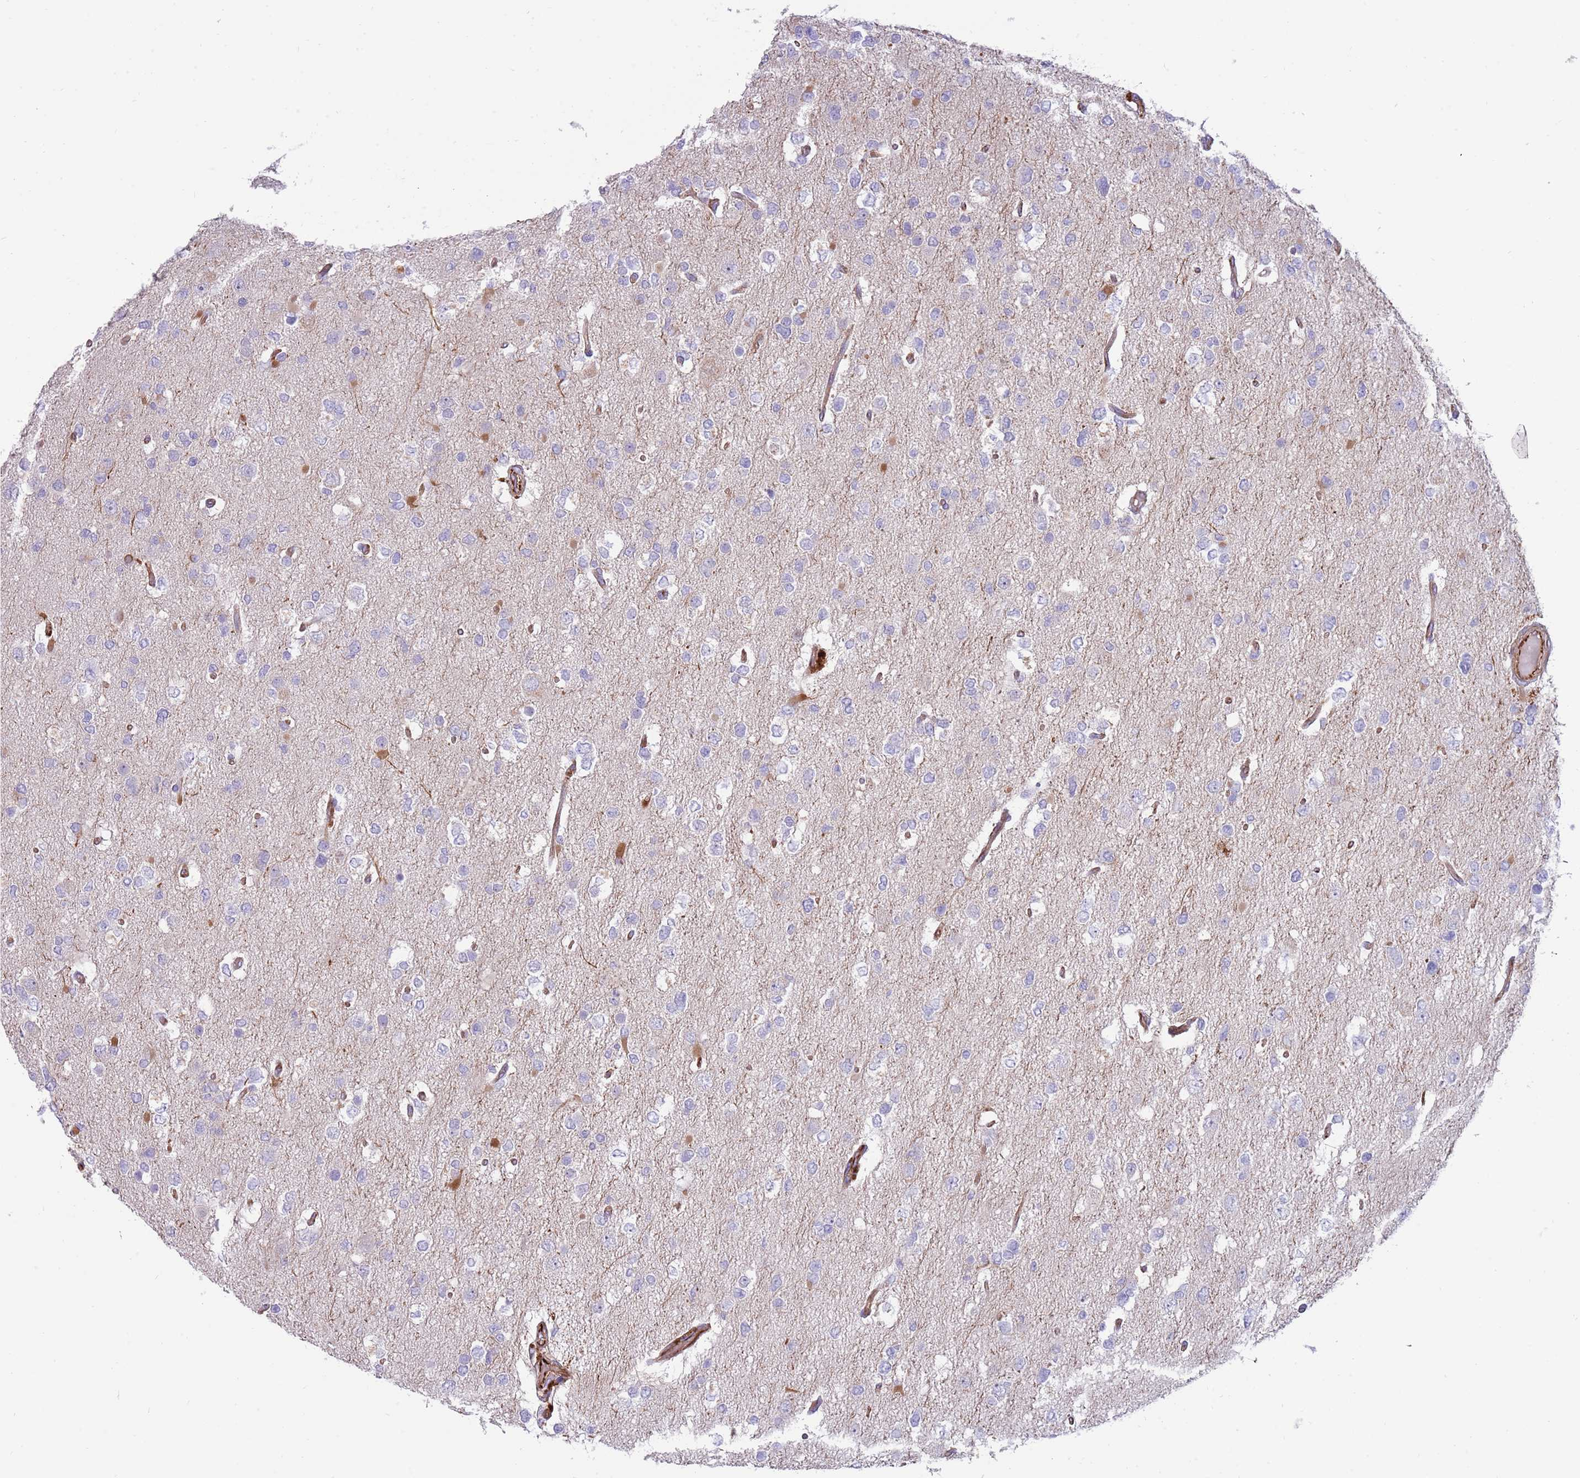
{"staining": {"intensity": "negative", "quantity": "none", "location": "none"}, "tissue": "glioma", "cell_type": "Tumor cells", "image_type": "cancer", "snomed": [{"axis": "morphology", "description": "Glioma, malignant, High grade"}, {"axis": "topography", "description": "Brain"}], "caption": "The micrograph exhibits no staining of tumor cells in malignant glioma (high-grade).", "gene": "MOGAT1", "patient": {"sex": "male", "age": 53}}